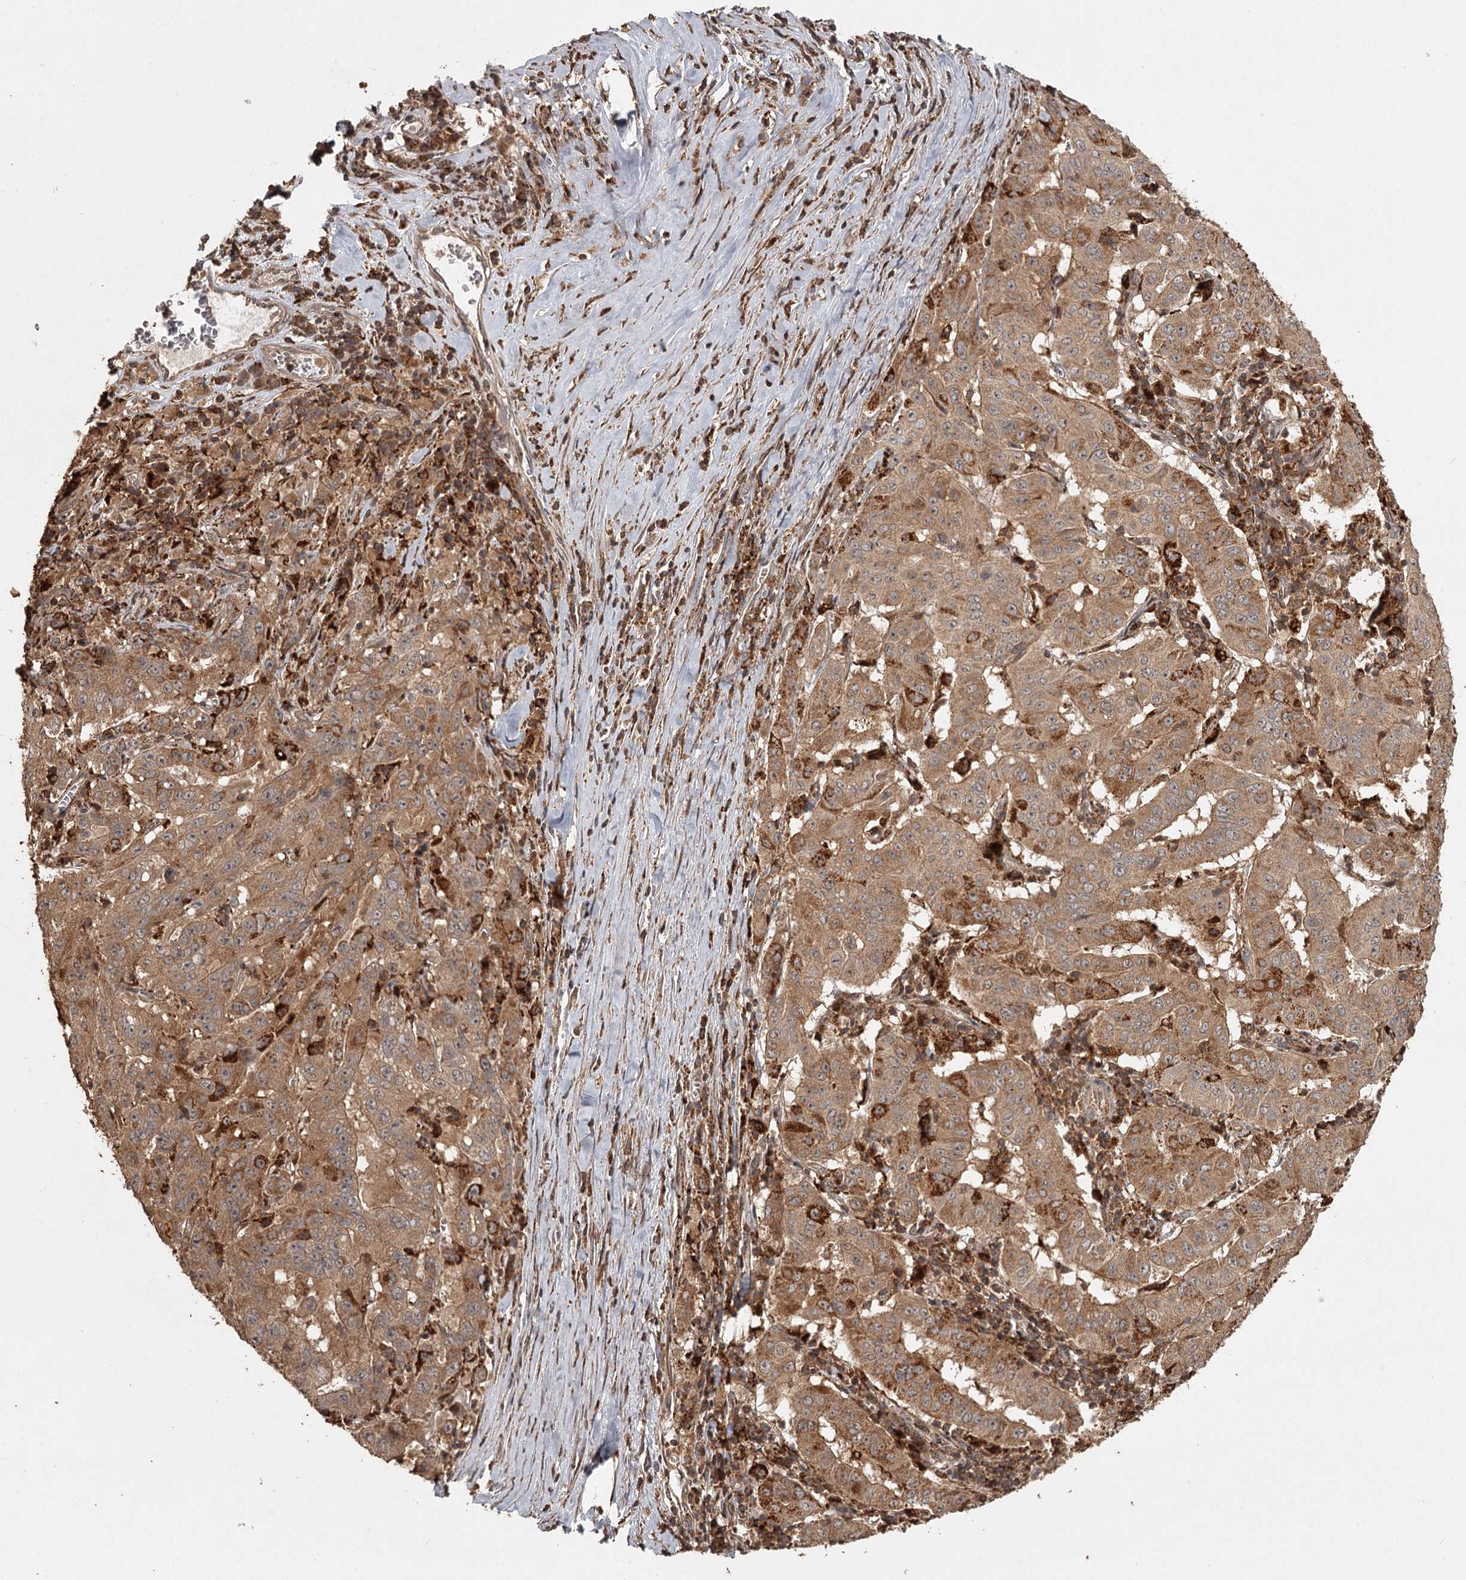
{"staining": {"intensity": "moderate", "quantity": ">75%", "location": "cytoplasmic/membranous"}, "tissue": "pancreatic cancer", "cell_type": "Tumor cells", "image_type": "cancer", "snomed": [{"axis": "morphology", "description": "Adenocarcinoma, NOS"}, {"axis": "topography", "description": "Pancreas"}], "caption": "The immunohistochemical stain highlights moderate cytoplasmic/membranous positivity in tumor cells of adenocarcinoma (pancreatic) tissue. (IHC, brightfield microscopy, high magnification).", "gene": "FAXC", "patient": {"sex": "male", "age": 63}}